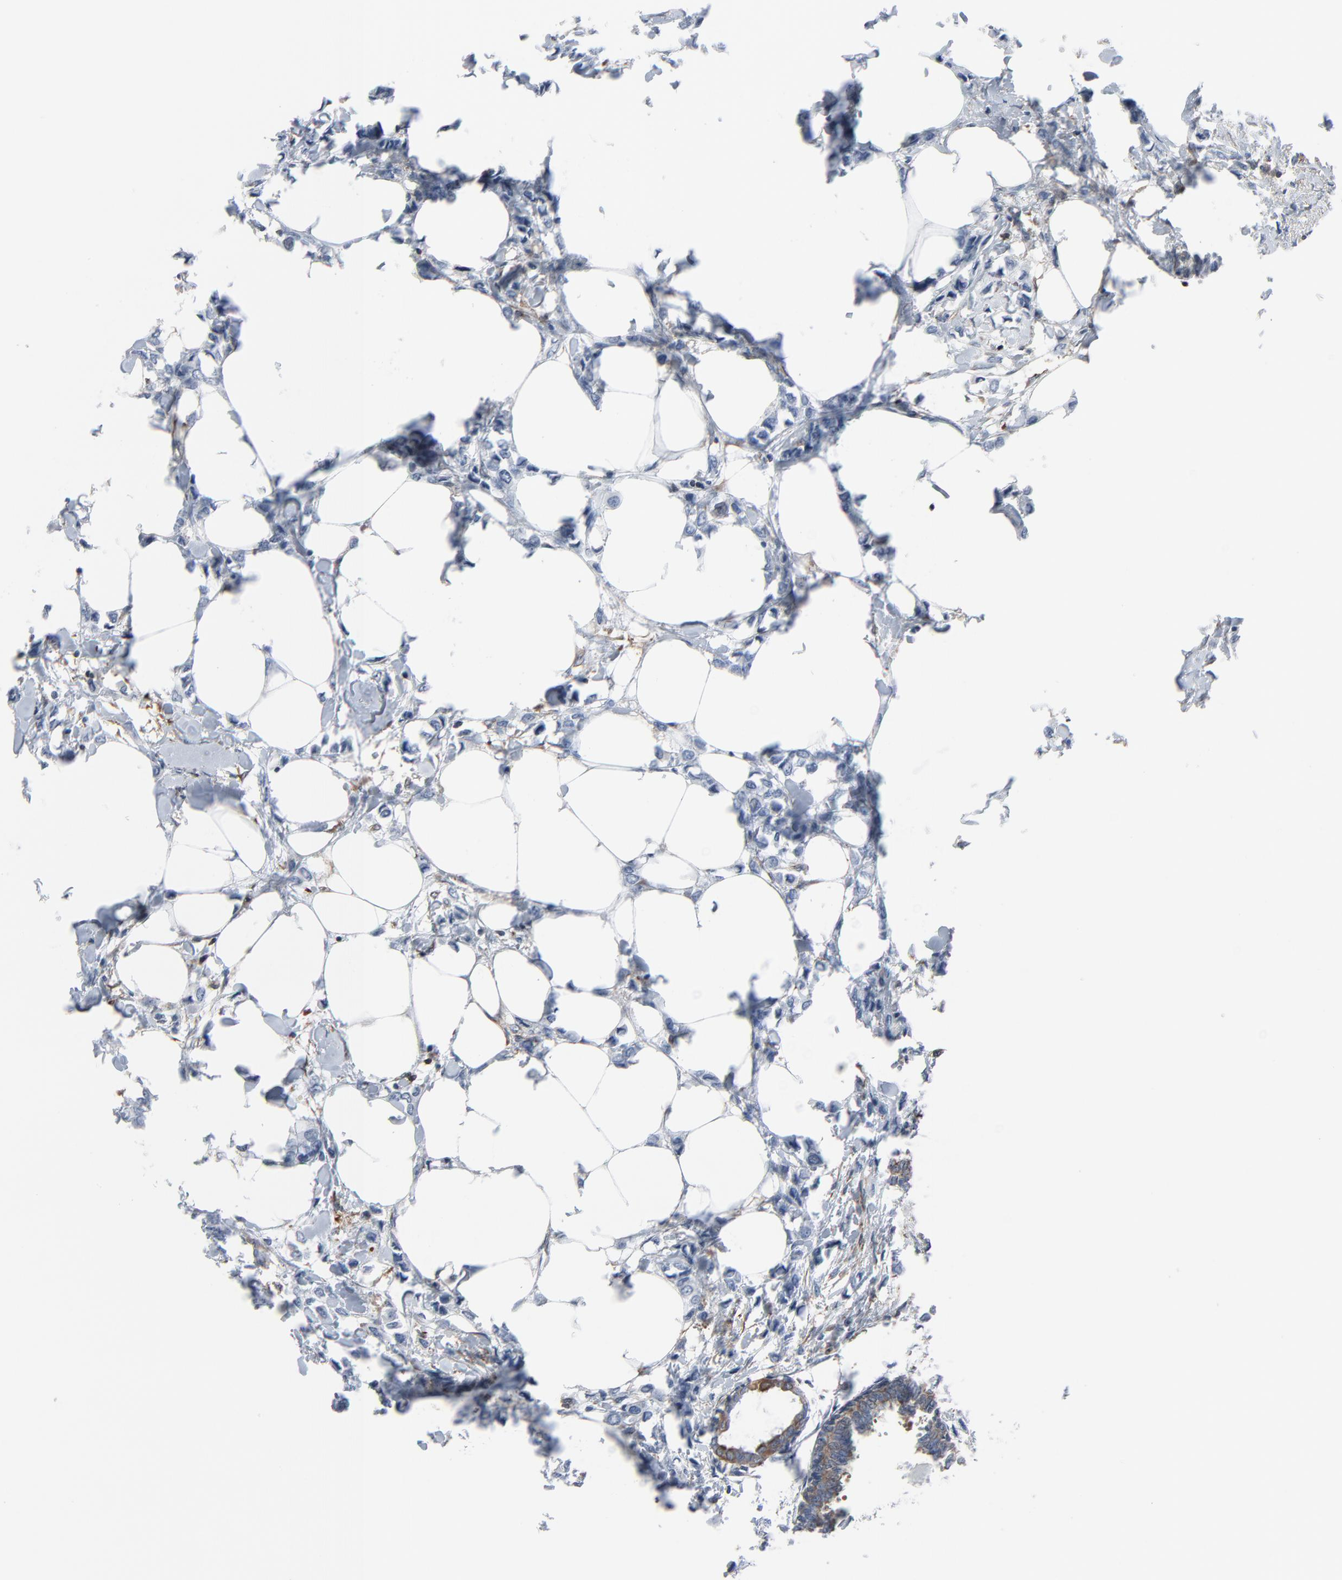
{"staining": {"intensity": "negative", "quantity": "none", "location": "none"}, "tissue": "breast cancer", "cell_type": "Tumor cells", "image_type": "cancer", "snomed": [{"axis": "morphology", "description": "Lobular carcinoma"}, {"axis": "topography", "description": "Breast"}], "caption": "There is no significant positivity in tumor cells of lobular carcinoma (breast). (DAB (3,3'-diaminobenzidine) immunohistochemistry visualized using brightfield microscopy, high magnification).", "gene": "OPTN", "patient": {"sex": "female", "age": 51}}